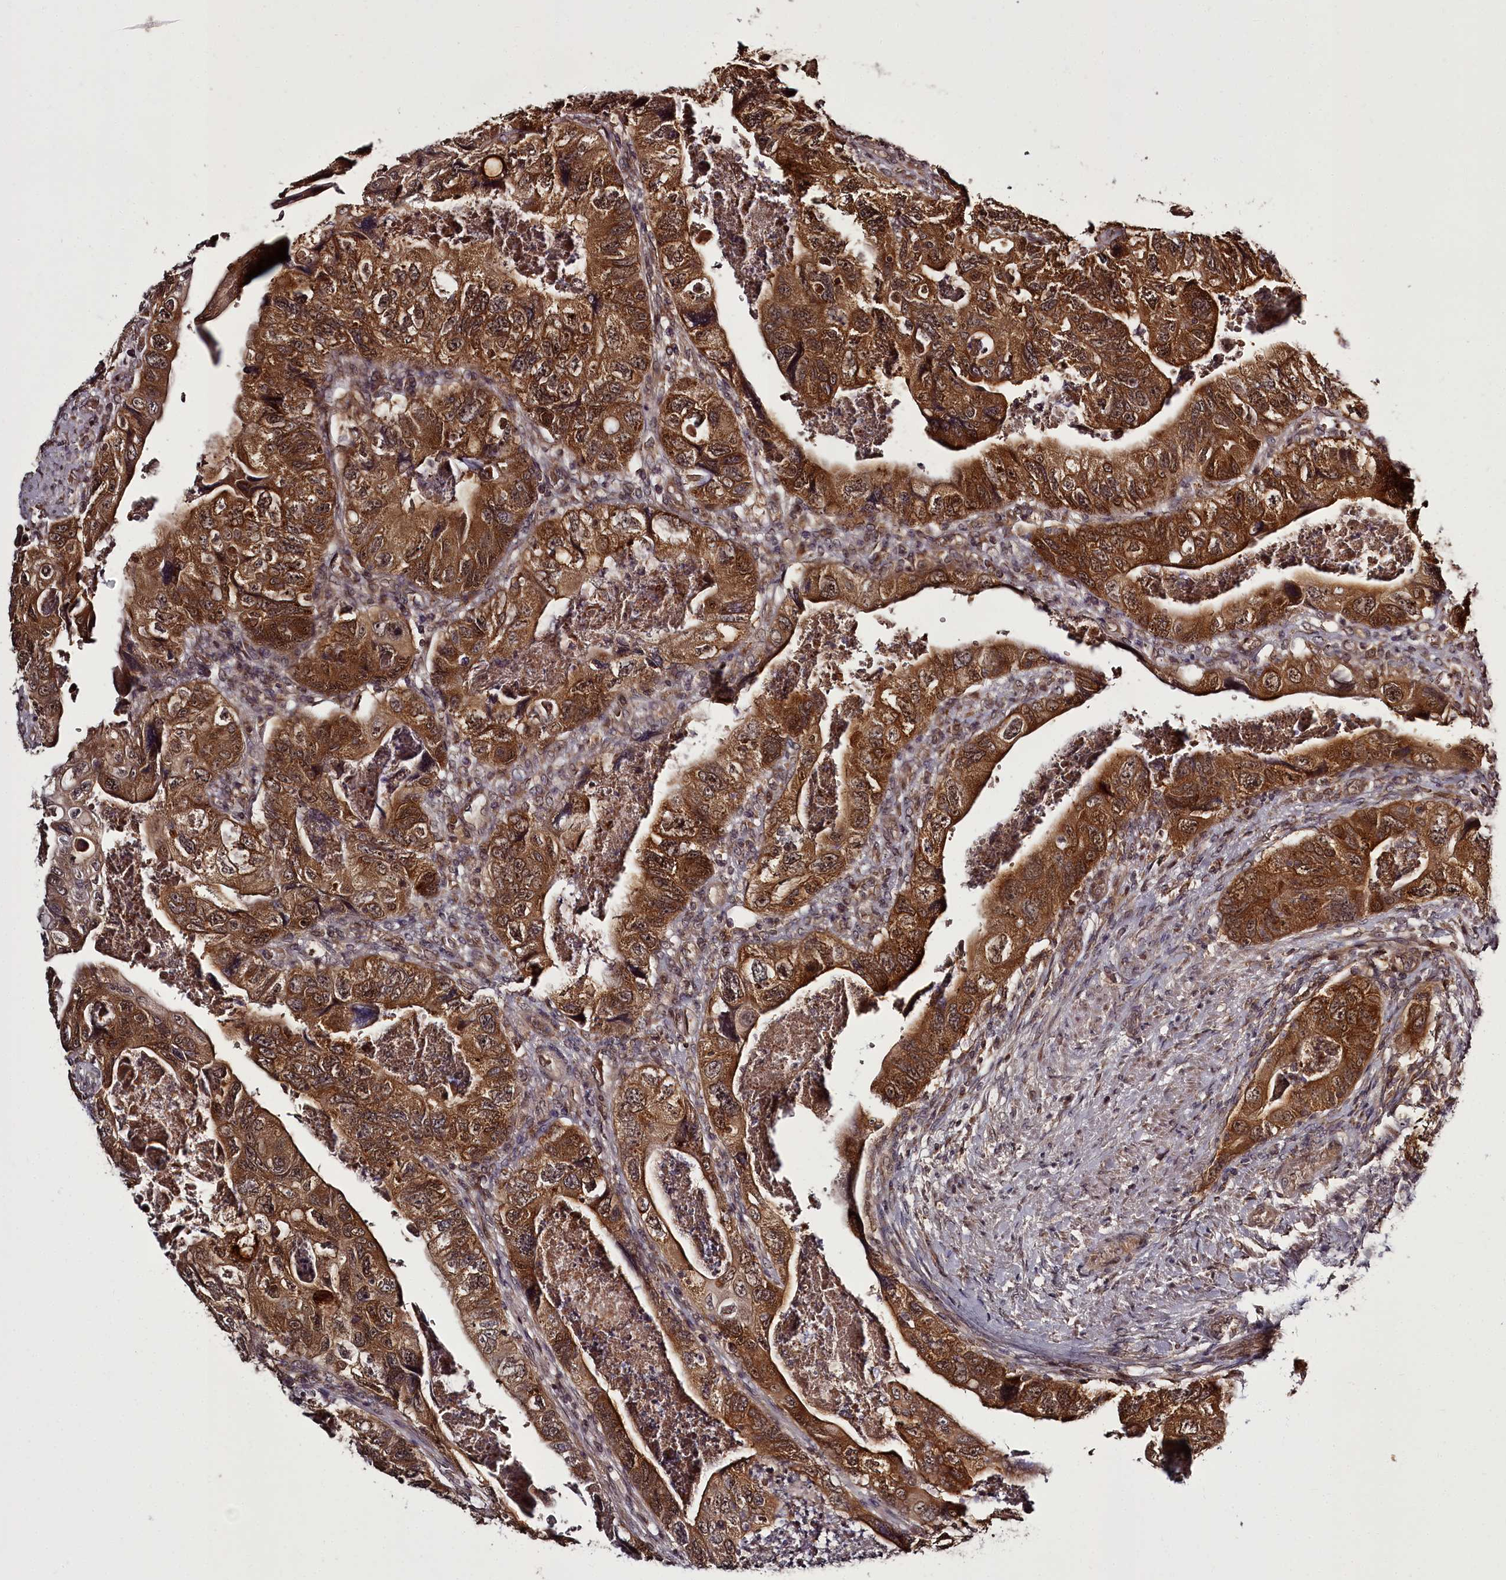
{"staining": {"intensity": "strong", "quantity": ">75%", "location": "cytoplasmic/membranous,nuclear"}, "tissue": "colorectal cancer", "cell_type": "Tumor cells", "image_type": "cancer", "snomed": [{"axis": "morphology", "description": "Adenocarcinoma, NOS"}, {"axis": "topography", "description": "Rectum"}], "caption": "DAB immunohistochemical staining of colorectal adenocarcinoma displays strong cytoplasmic/membranous and nuclear protein positivity in approximately >75% of tumor cells. Using DAB (brown) and hematoxylin (blue) stains, captured at high magnification using brightfield microscopy.", "gene": "PCBP2", "patient": {"sex": "male", "age": 63}}